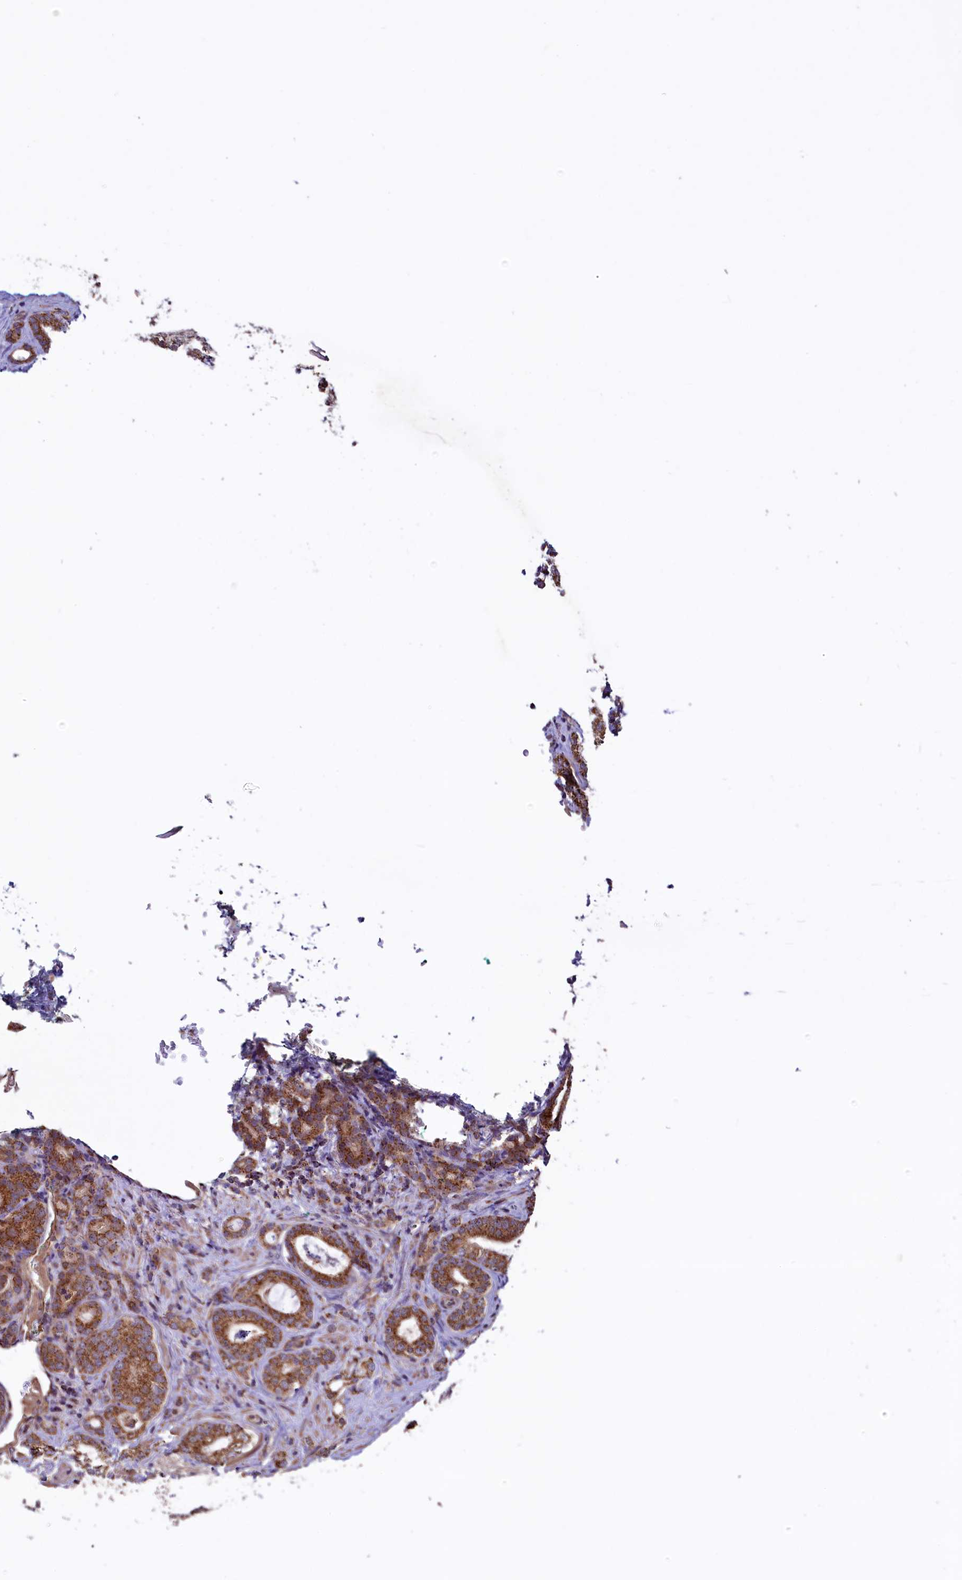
{"staining": {"intensity": "strong", "quantity": ">75%", "location": "cytoplasmic/membranous"}, "tissue": "prostate cancer", "cell_type": "Tumor cells", "image_type": "cancer", "snomed": [{"axis": "morphology", "description": "Adenocarcinoma, High grade"}, {"axis": "topography", "description": "Prostate"}], "caption": "Adenocarcinoma (high-grade) (prostate) tissue reveals strong cytoplasmic/membranous expression in approximately >75% of tumor cells, visualized by immunohistochemistry.", "gene": "STARD5", "patient": {"sex": "male", "age": 63}}